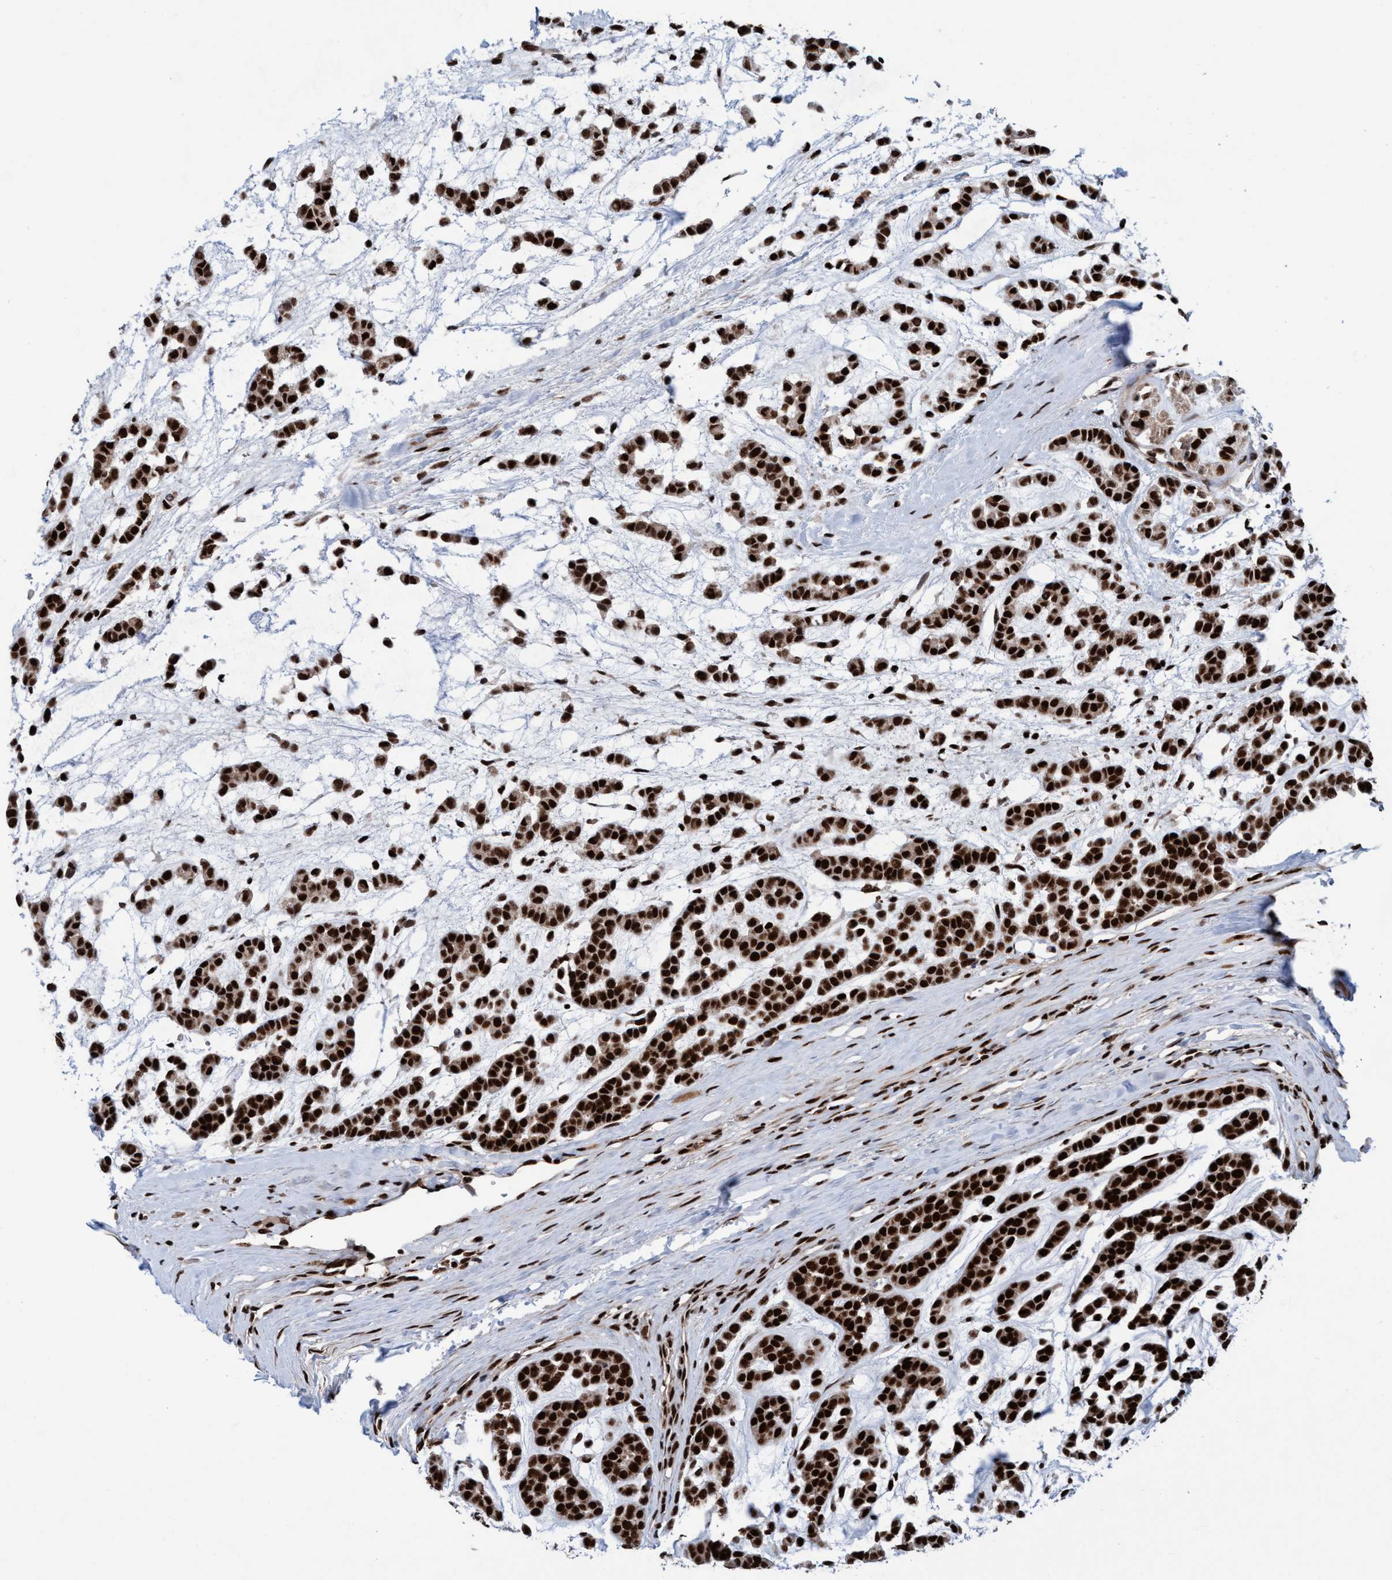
{"staining": {"intensity": "strong", "quantity": ">75%", "location": "nuclear"}, "tissue": "head and neck cancer", "cell_type": "Tumor cells", "image_type": "cancer", "snomed": [{"axis": "morphology", "description": "Adenocarcinoma, NOS"}, {"axis": "morphology", "description": "Adenoma, NOS"}, {"axis": "topography", "description": "Head-Neck"}], "caption": "Immunohistochemistry (IHC) of head and neck cancer (adenoma) exhibits high levels of strong nuclear staining in approximately >75% of tumor cells. (DAB (3,3'-diaminobenzidine) IHC with brightfield microscopy, high magnification).", "gene": "TOPBP1", "patient": {"sex": "female", "age": 55}}